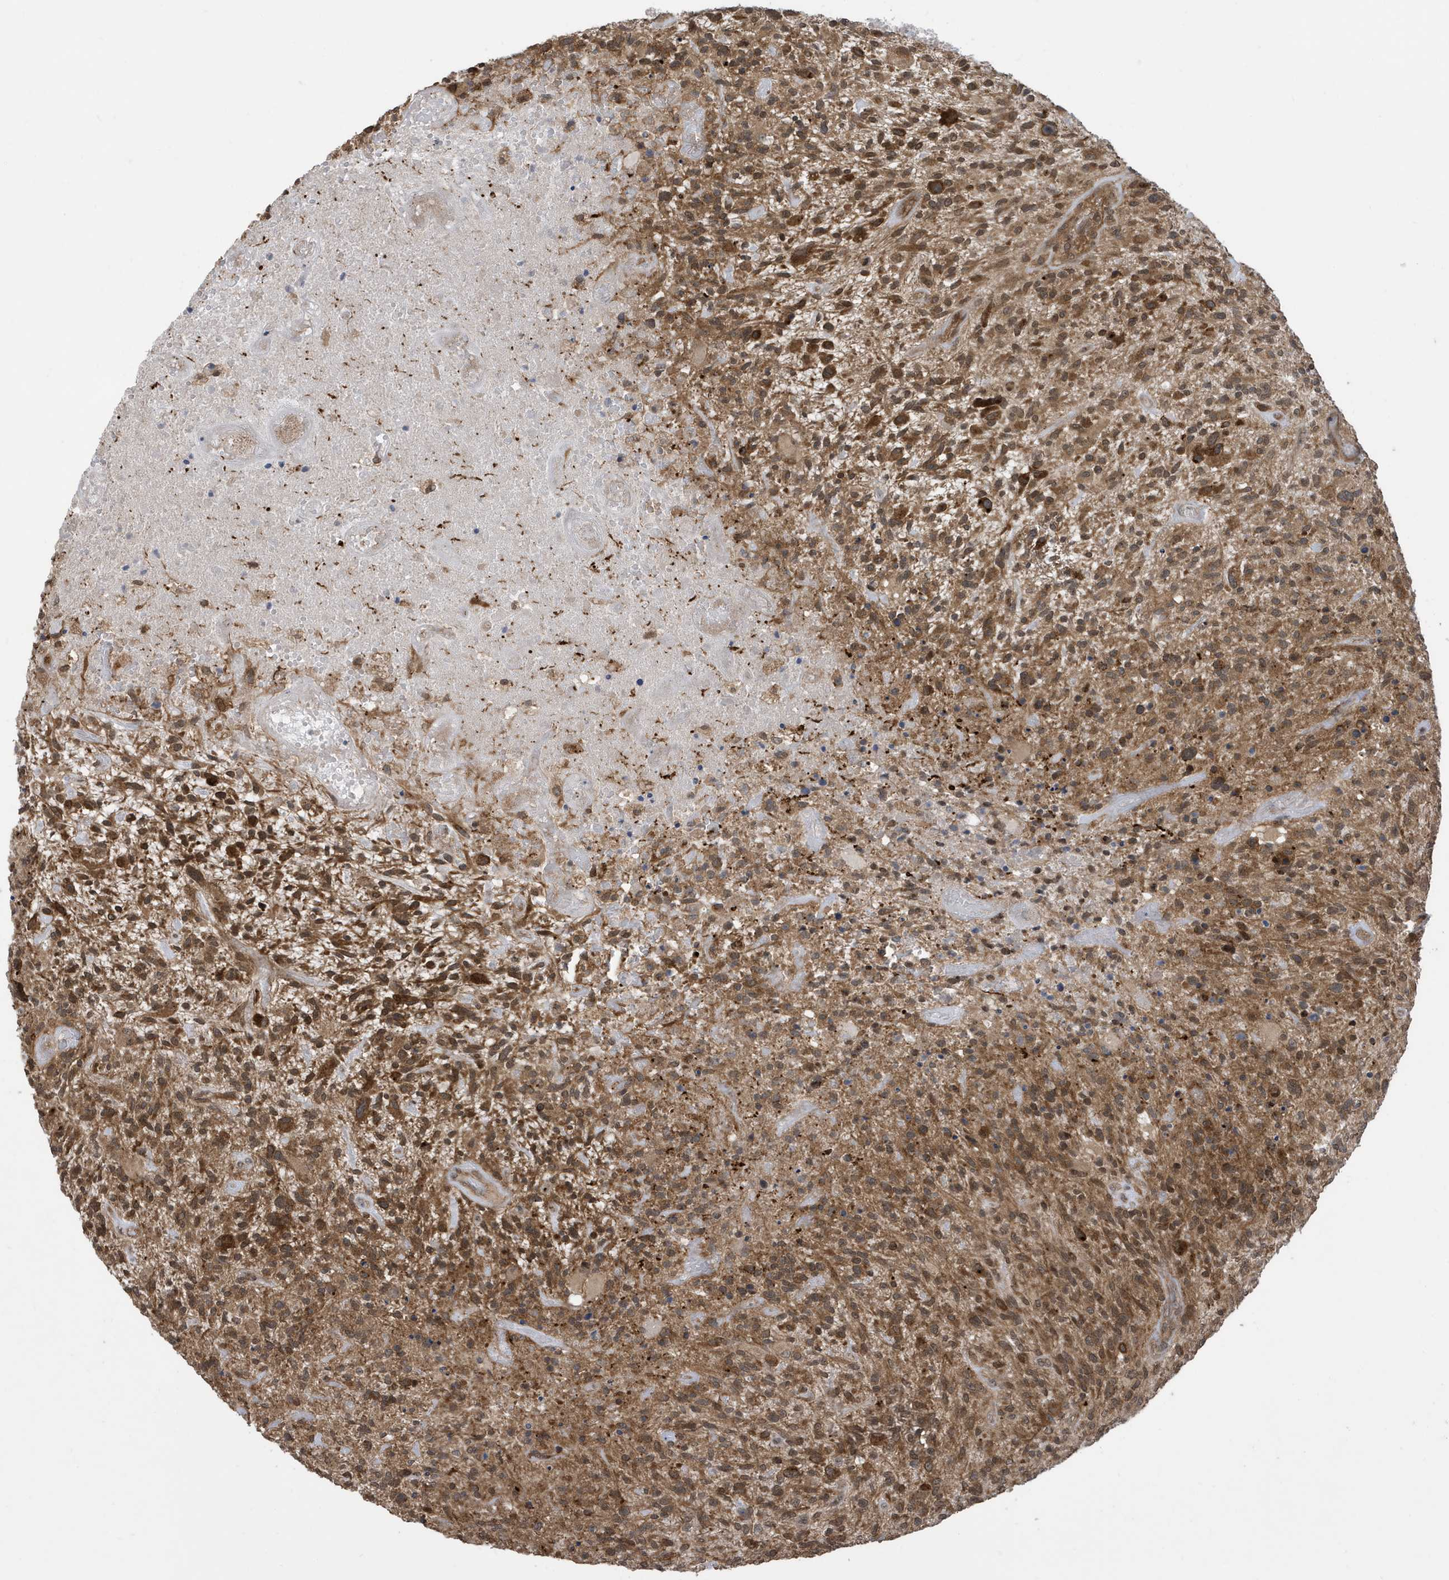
{"staining": {"intensity": "moderate", "quantity": ">75%", "location": "cytoplasmic/membranous"}, "tissue": "glioma", "cell_type": "Tumor cells", "image_type": "cancer", "snomed": [{"axis": "morphology", "description": "Glioma, malignant, High grade"}, {"axis": "topography", "description": "Brain"}], "caption": "High-magnification brightfield microscopy of malignant glioma (high-grade) stained with DAB (brown) and counterstained with hematoxylin (blue). tumor cells exhibit moderate cytoplasmic/membranous expression is present in approximately>75% of cells.", "gene": "UBQLN1", "patient": {"sex": "male", "age": 47}}